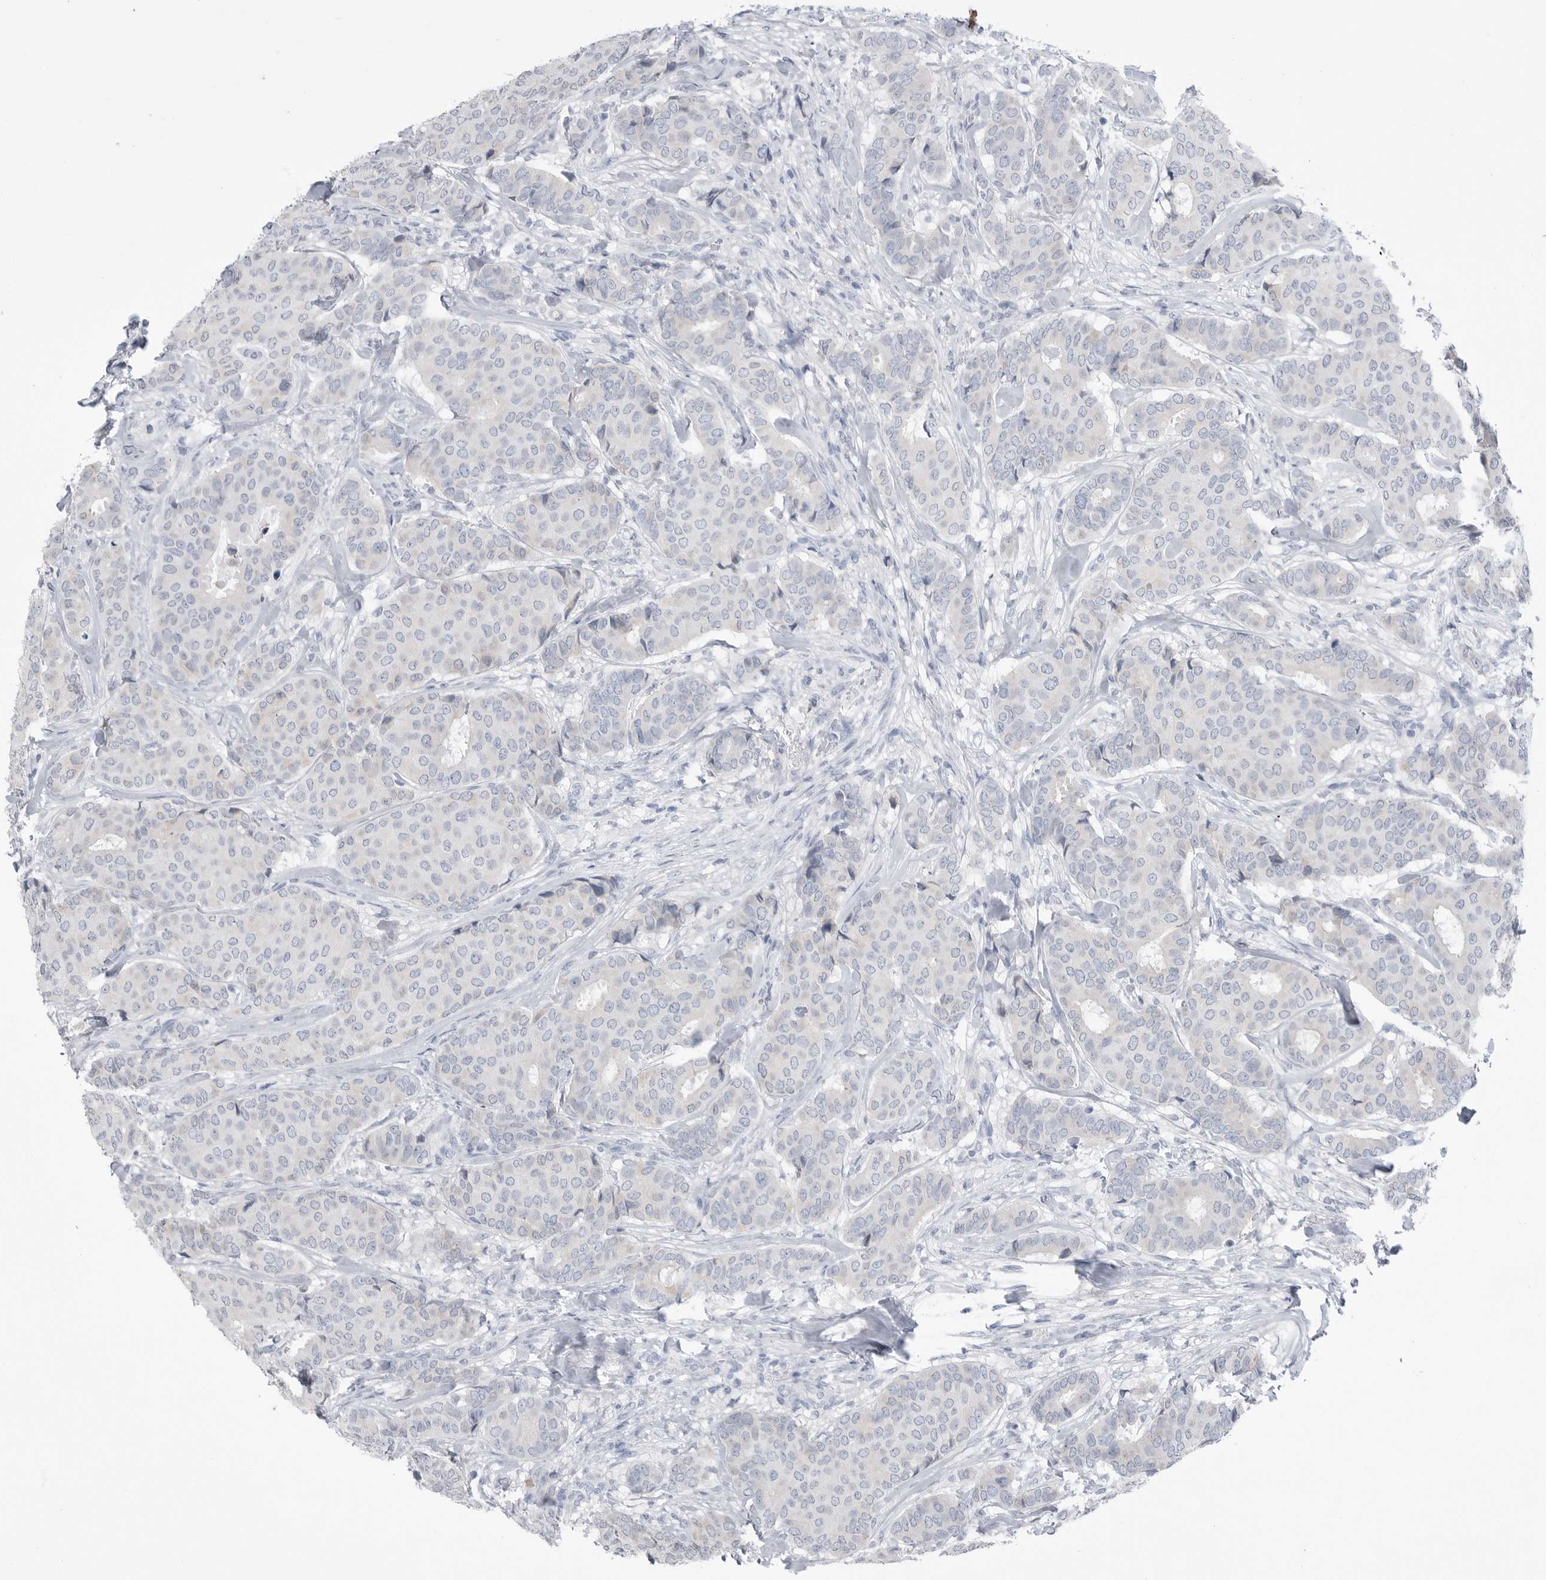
{"staining": {"intensity": "negative", "quantity": "none", "location": "none"}, "tissue": "breast cancer", "cell_type": "Tumor cells", "image_type": "cancer", "snomed": [{"axis": "morphology", "description": "Duct carcinoma"}, {"axis": "topography", "description": "Breast"}], "caption": "The immunohistochemistry (IHC) photomicrograph has no significant expression in tumor cells of breast cancer tissue.", "gene": "ABHD12", "patient": {"sex": "female", "age": 75}}